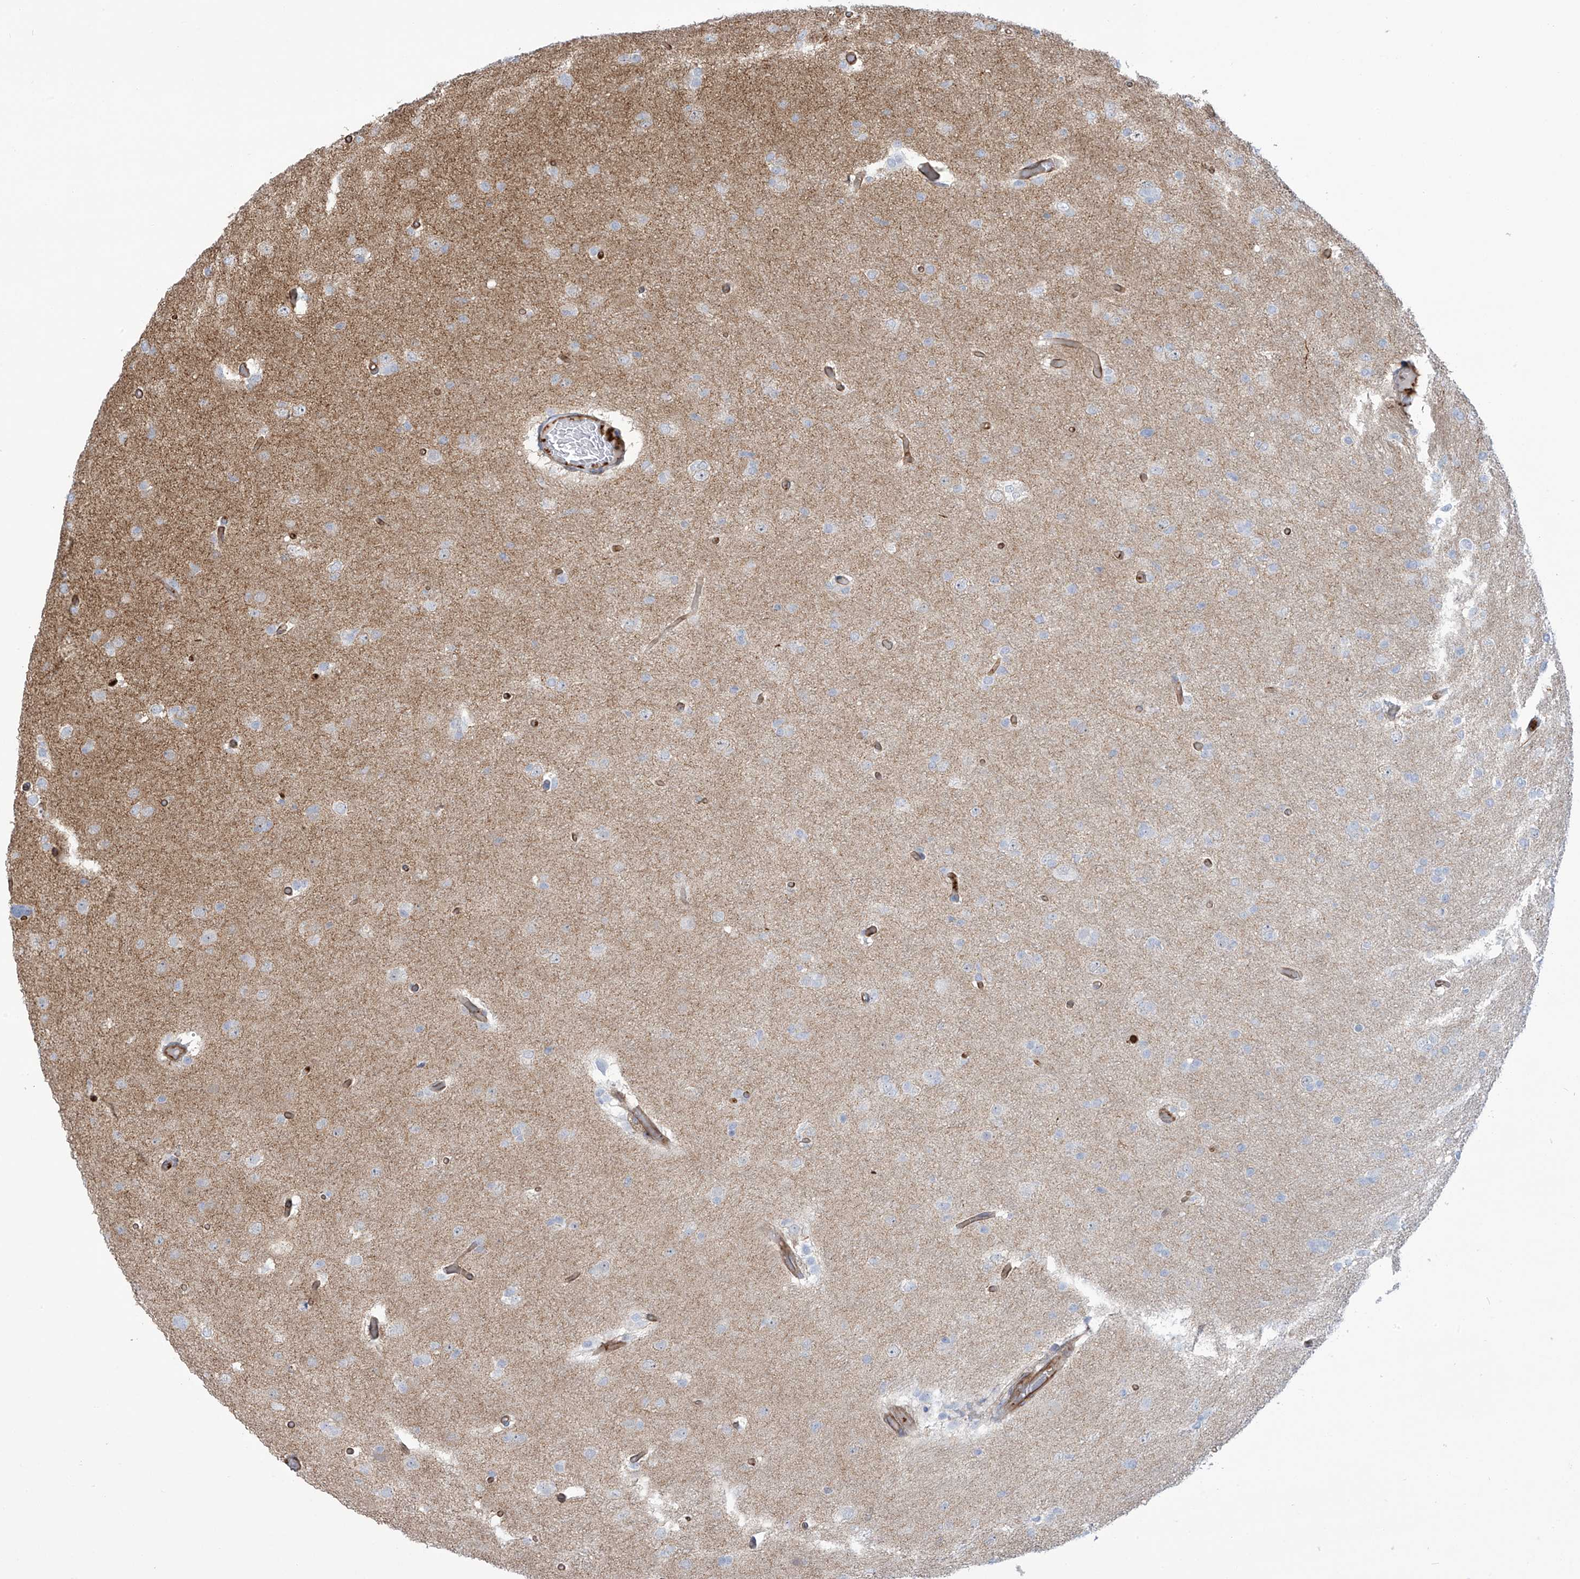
{"staining": {"intensity": "negative", "quantity": "none", "location": "none"}, "tissue": "glioma", "cell_type": "Tumor cells", "image_type": "cancer", "snomed": [{"axis": "morphology", "description": "Glioma, malignant, High grade"}, {"axis": "topography", "description": "Cerebral cortex"}], "caption": "Immunohistochemistry histopathology image of neoplastic tissue: human malignant glioma (high-grade) stained with DAB exhibits no significant protein staining in tumor cells.", "gene": "SLC9A2", "patient": {"sex": "female", "age": 36}}